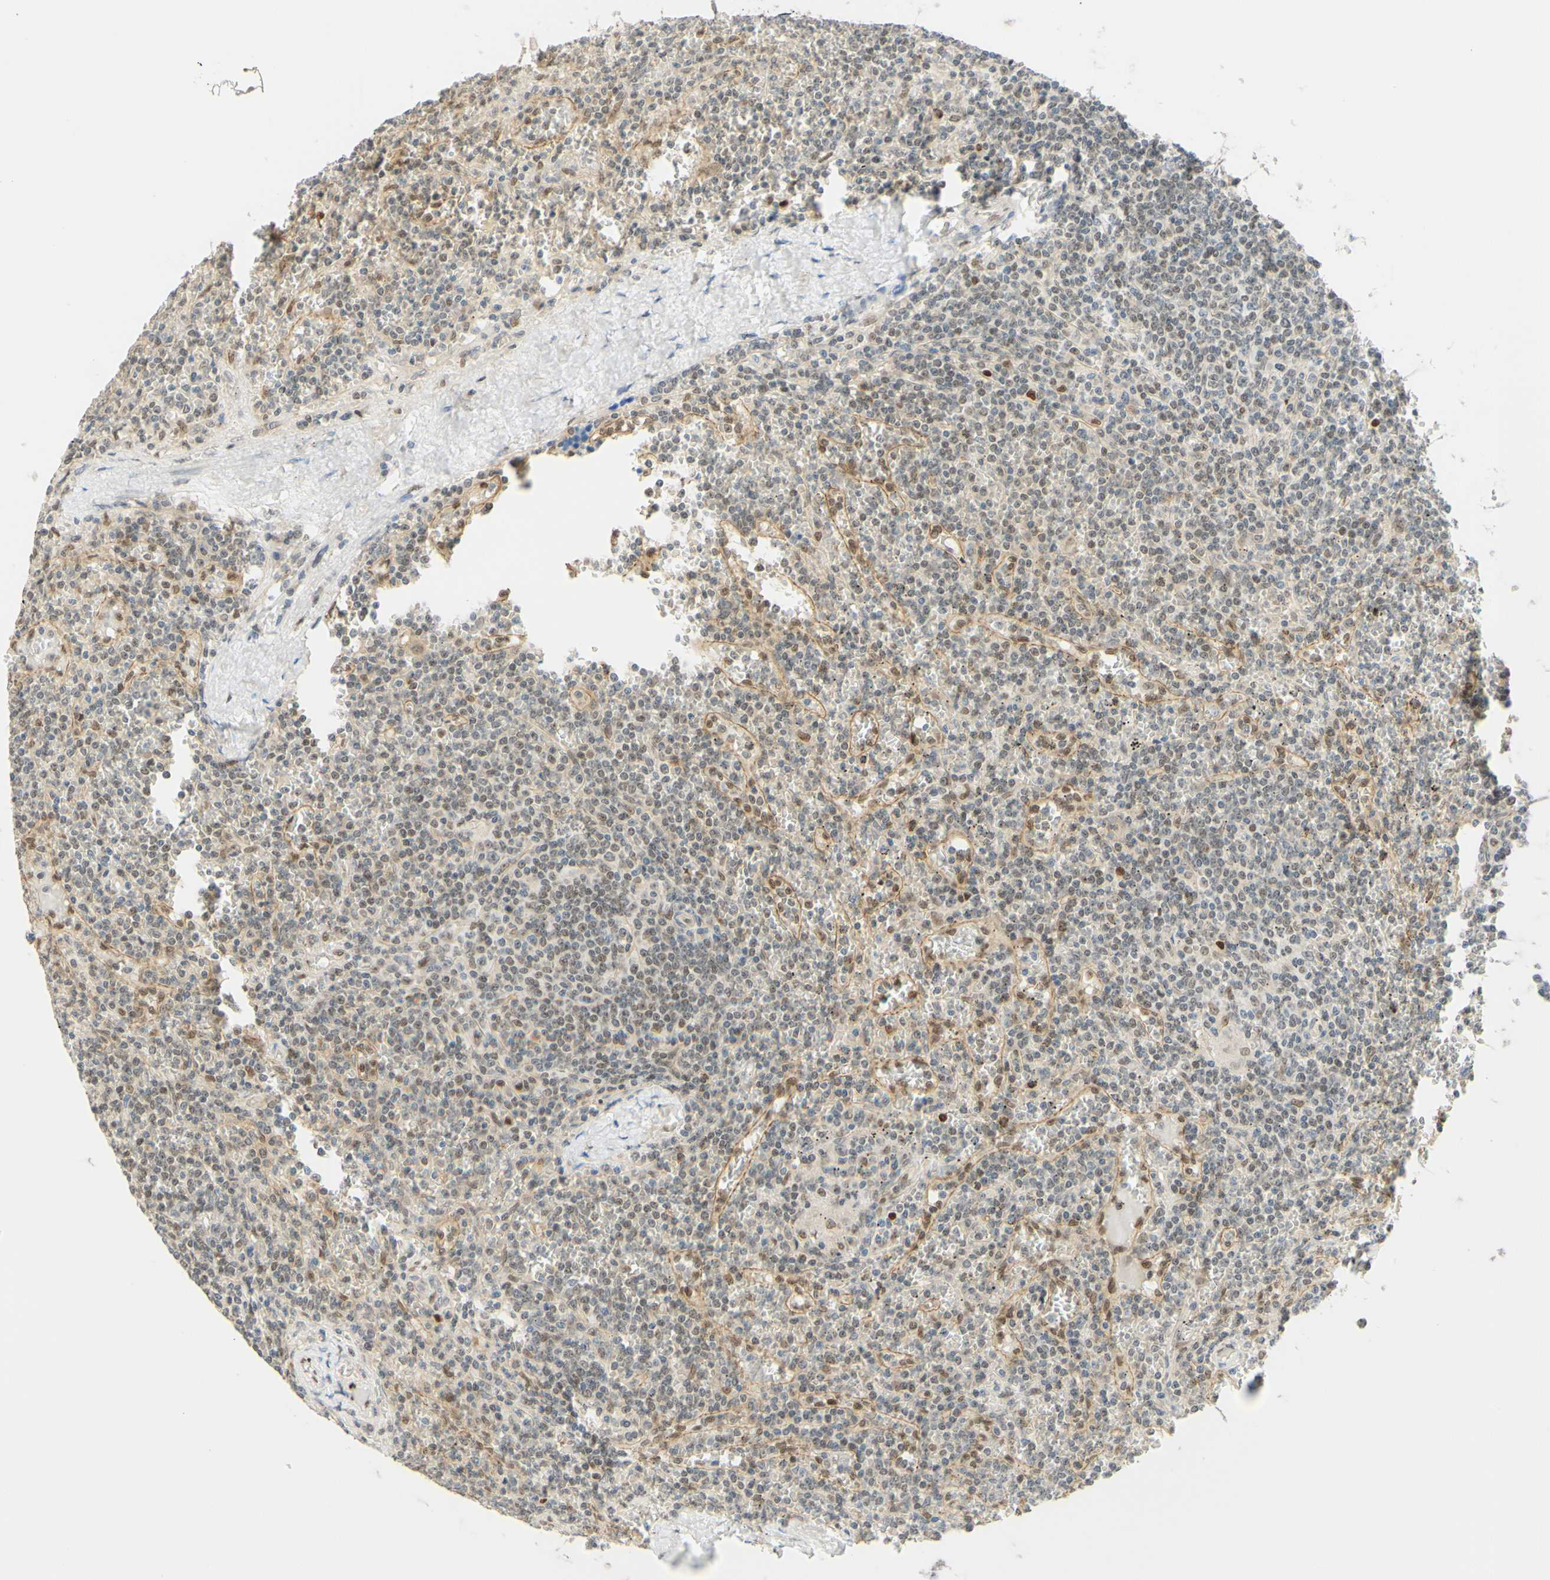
{"staining": {"intensity": "weak", "quantity": "25%-75%", "location": "nuclear"}, "tissue": "lymphoma", "cell_type": "Tumor cells", "image_type": "cancer", "snomed": [{"axis": "morphology", "description": "Malignant lymphoma, non-Hodgkin's type, Low grade"}, {"axis": "topography", "description": "Spleen"}], "caption": "A brown stain shows weak nuclear expression of a protein in malignant lymphoma, non-Hodgkin's type (low-grade) tumor cells. The staining was performed using DAB, with brown indicating positive protein expression. Nuclei are stained blue with hematoxylin.", "gene": "POLB", "patient": {"sex": "female", "age": 19}}